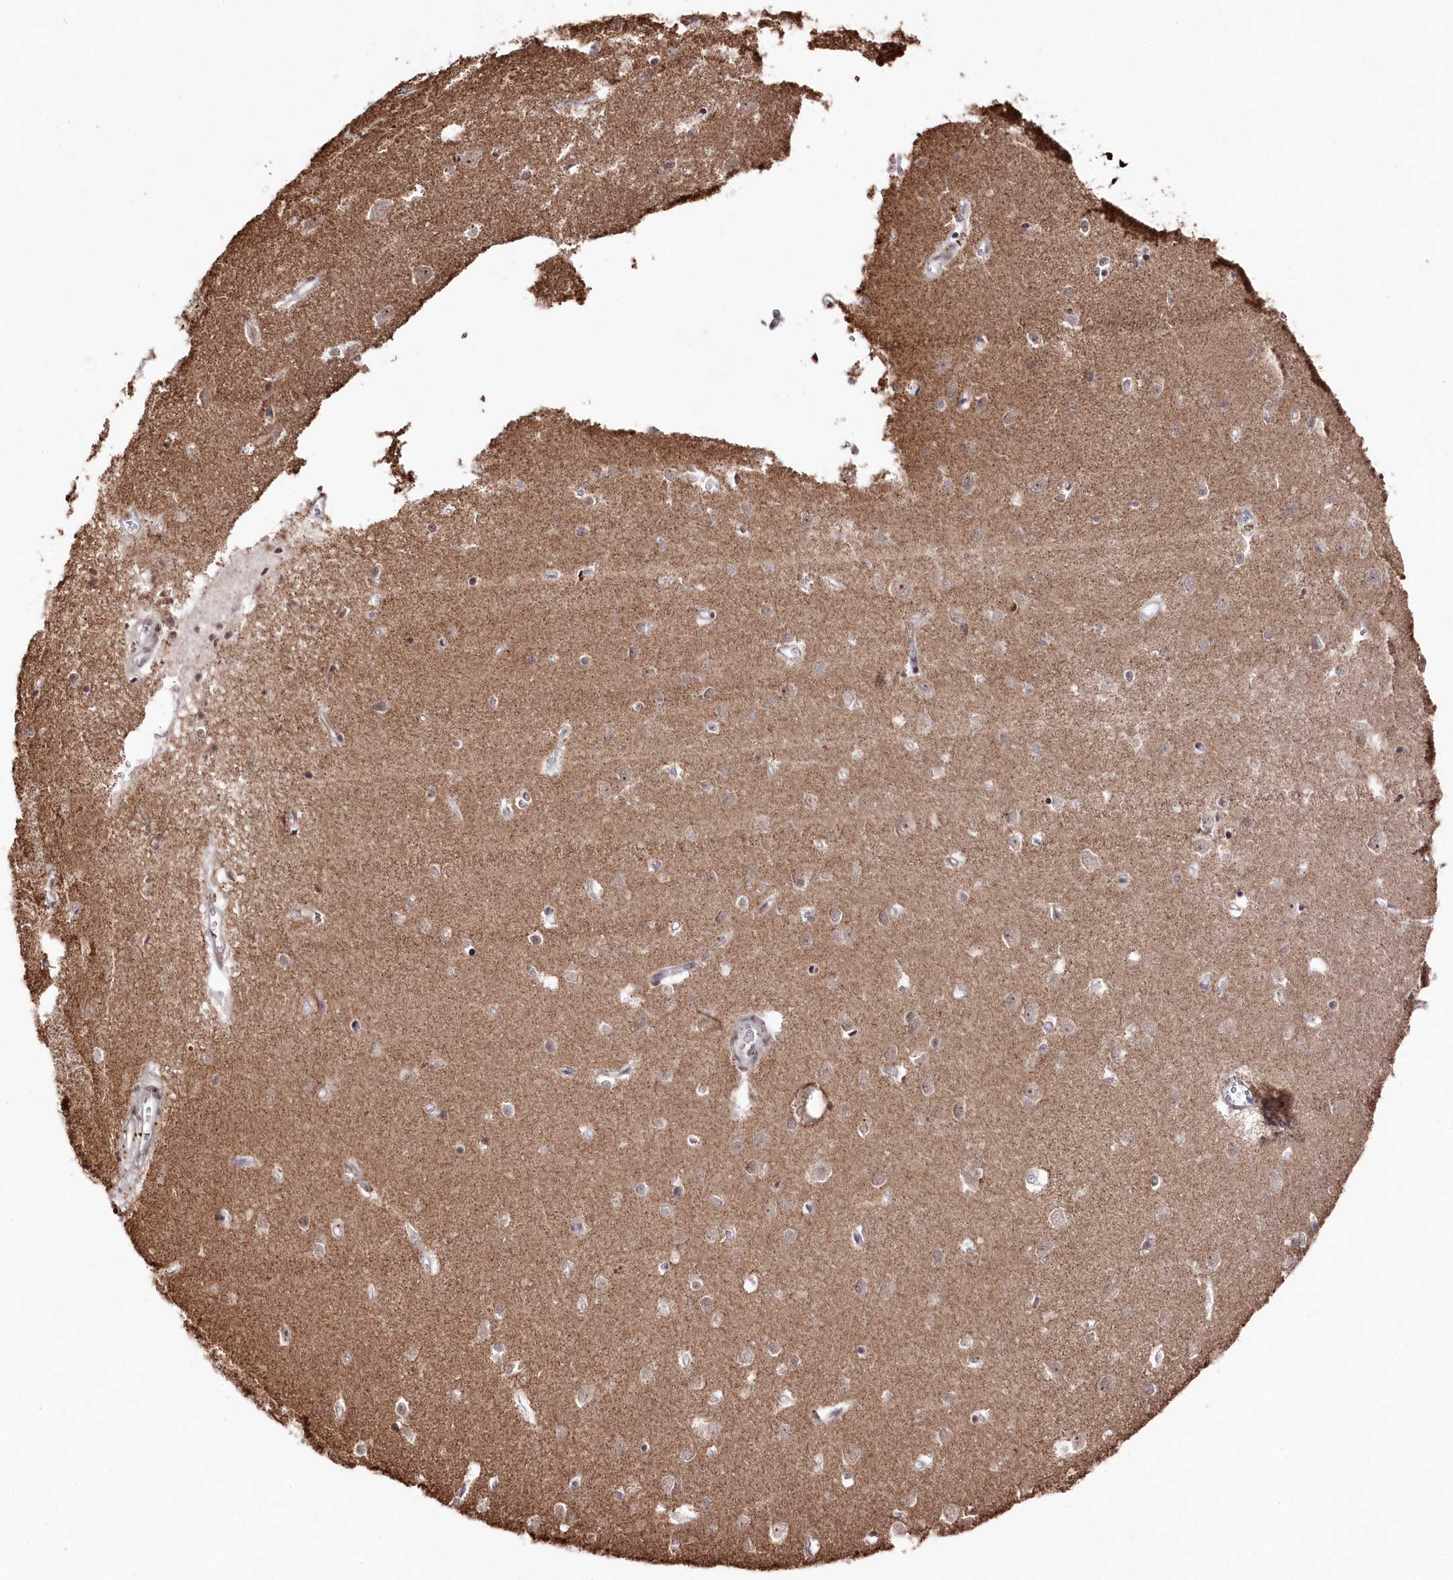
{"staining": {"intensity": "negative", "quantity": "none", "location": "none"}, "tissue": "cerebral cortex", "cell_type": "Endothelial cells", "image_type": "normal", "snomed": [{"axis": "morphology", "description": "Normal tissue, NOS"}, {"axis": "topography", "description": "Cerebral cortex"}], "caption": "Immunohistochemistry histopathology image of benign cerebral cortex stained for a protein (brown), which exhibits no staining in endothelial cells. Nuclei are stained in blue.", "gene": "POLR2H", "patient": {"sex": "female", "age": 64}}